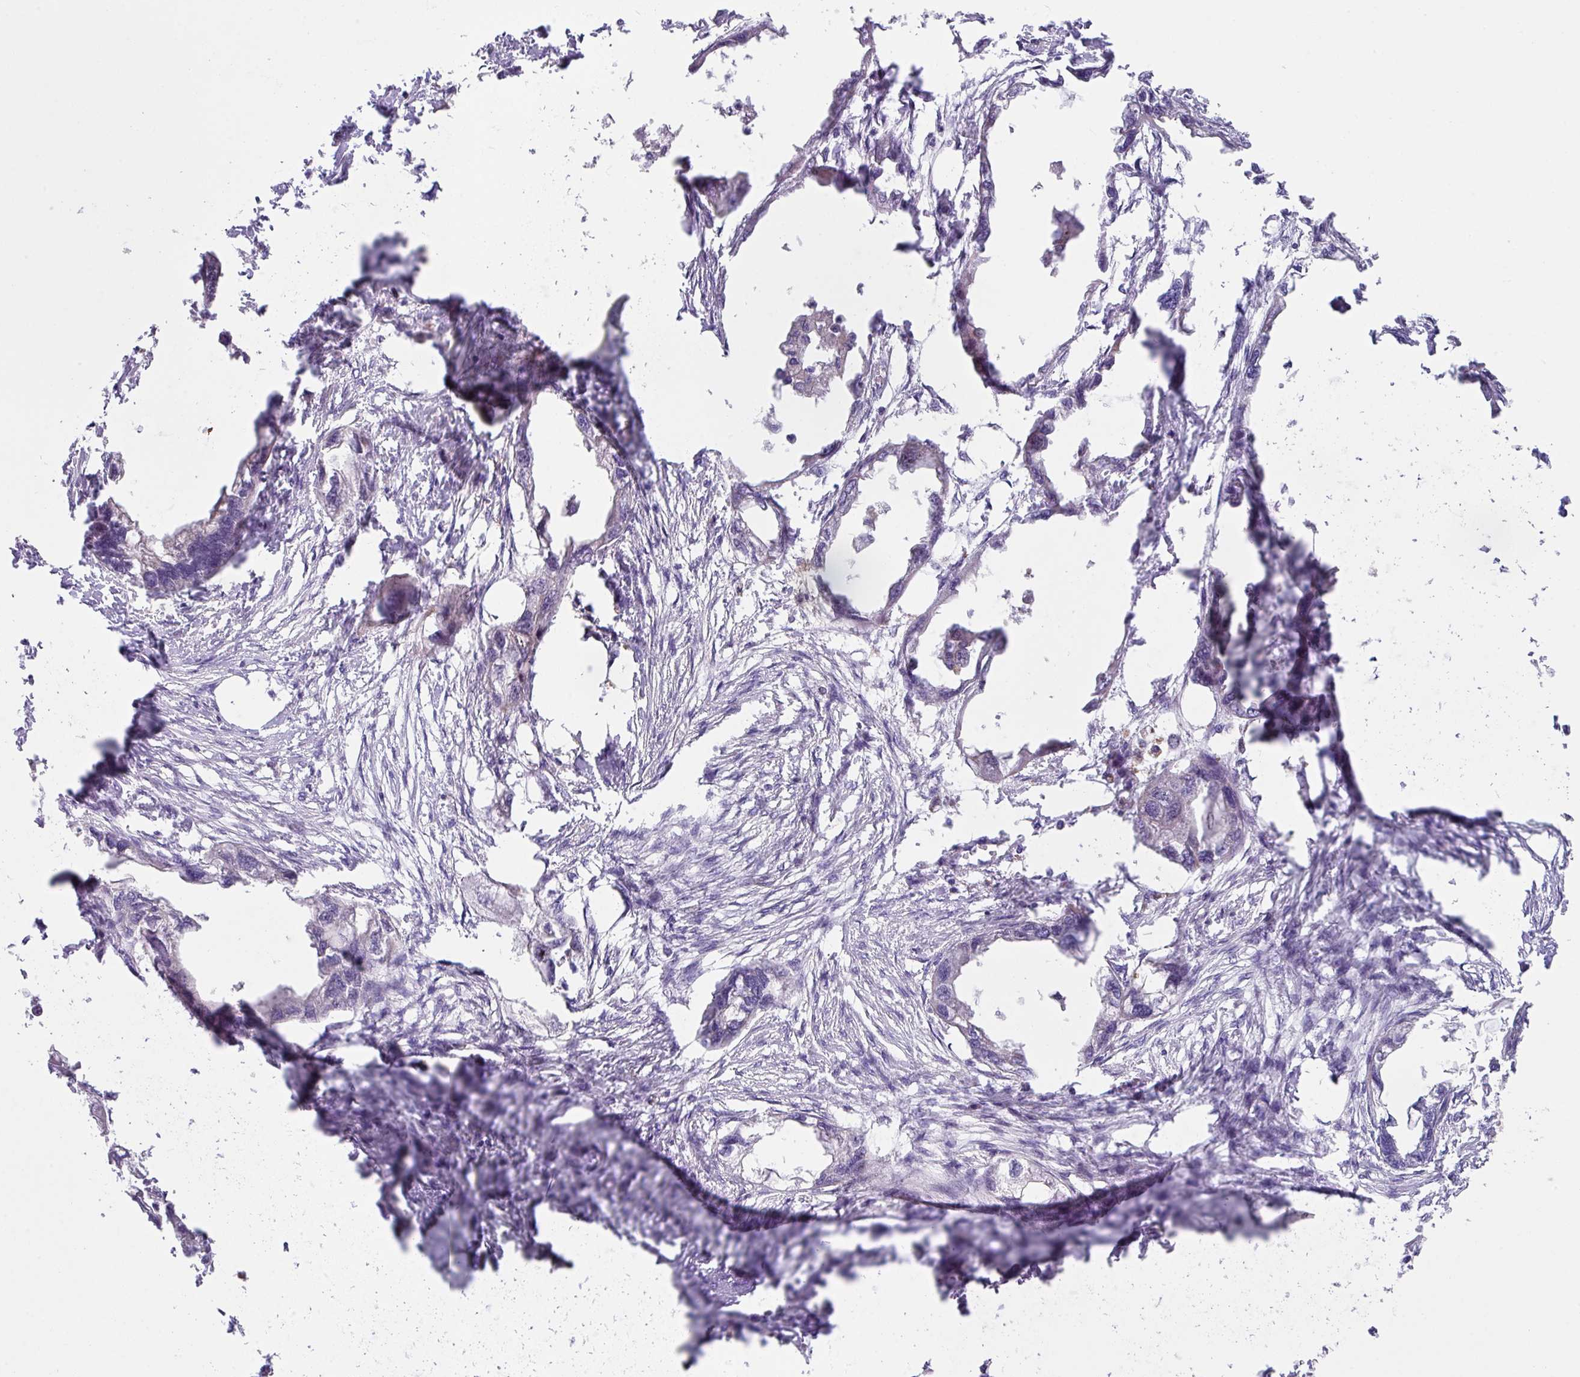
{"staining": {"intensity": "negative", "quantity": "none", "location": "none"}, "tissue": "endometrial cancer", "cell_type": "Tumor cells", "image_type": "cancer", "snomed": [{"axis": "morphology", "description": "Adenocarcinoma, NOS"}, {"axis": "morphology", "description": "Adenocarcinoma, metastatic, NOS"}, {"axis": "topography", "description": "Adipose tissue"}, {"axis": "topography", "description": "Endometrium"}], "caption": "The IHC histopathology image has no significant staining in tumor cells of endometrial adenocarcinoma tissue.", "gene": "IQCJ", "patient": {"sex": "female", "age": 67}}